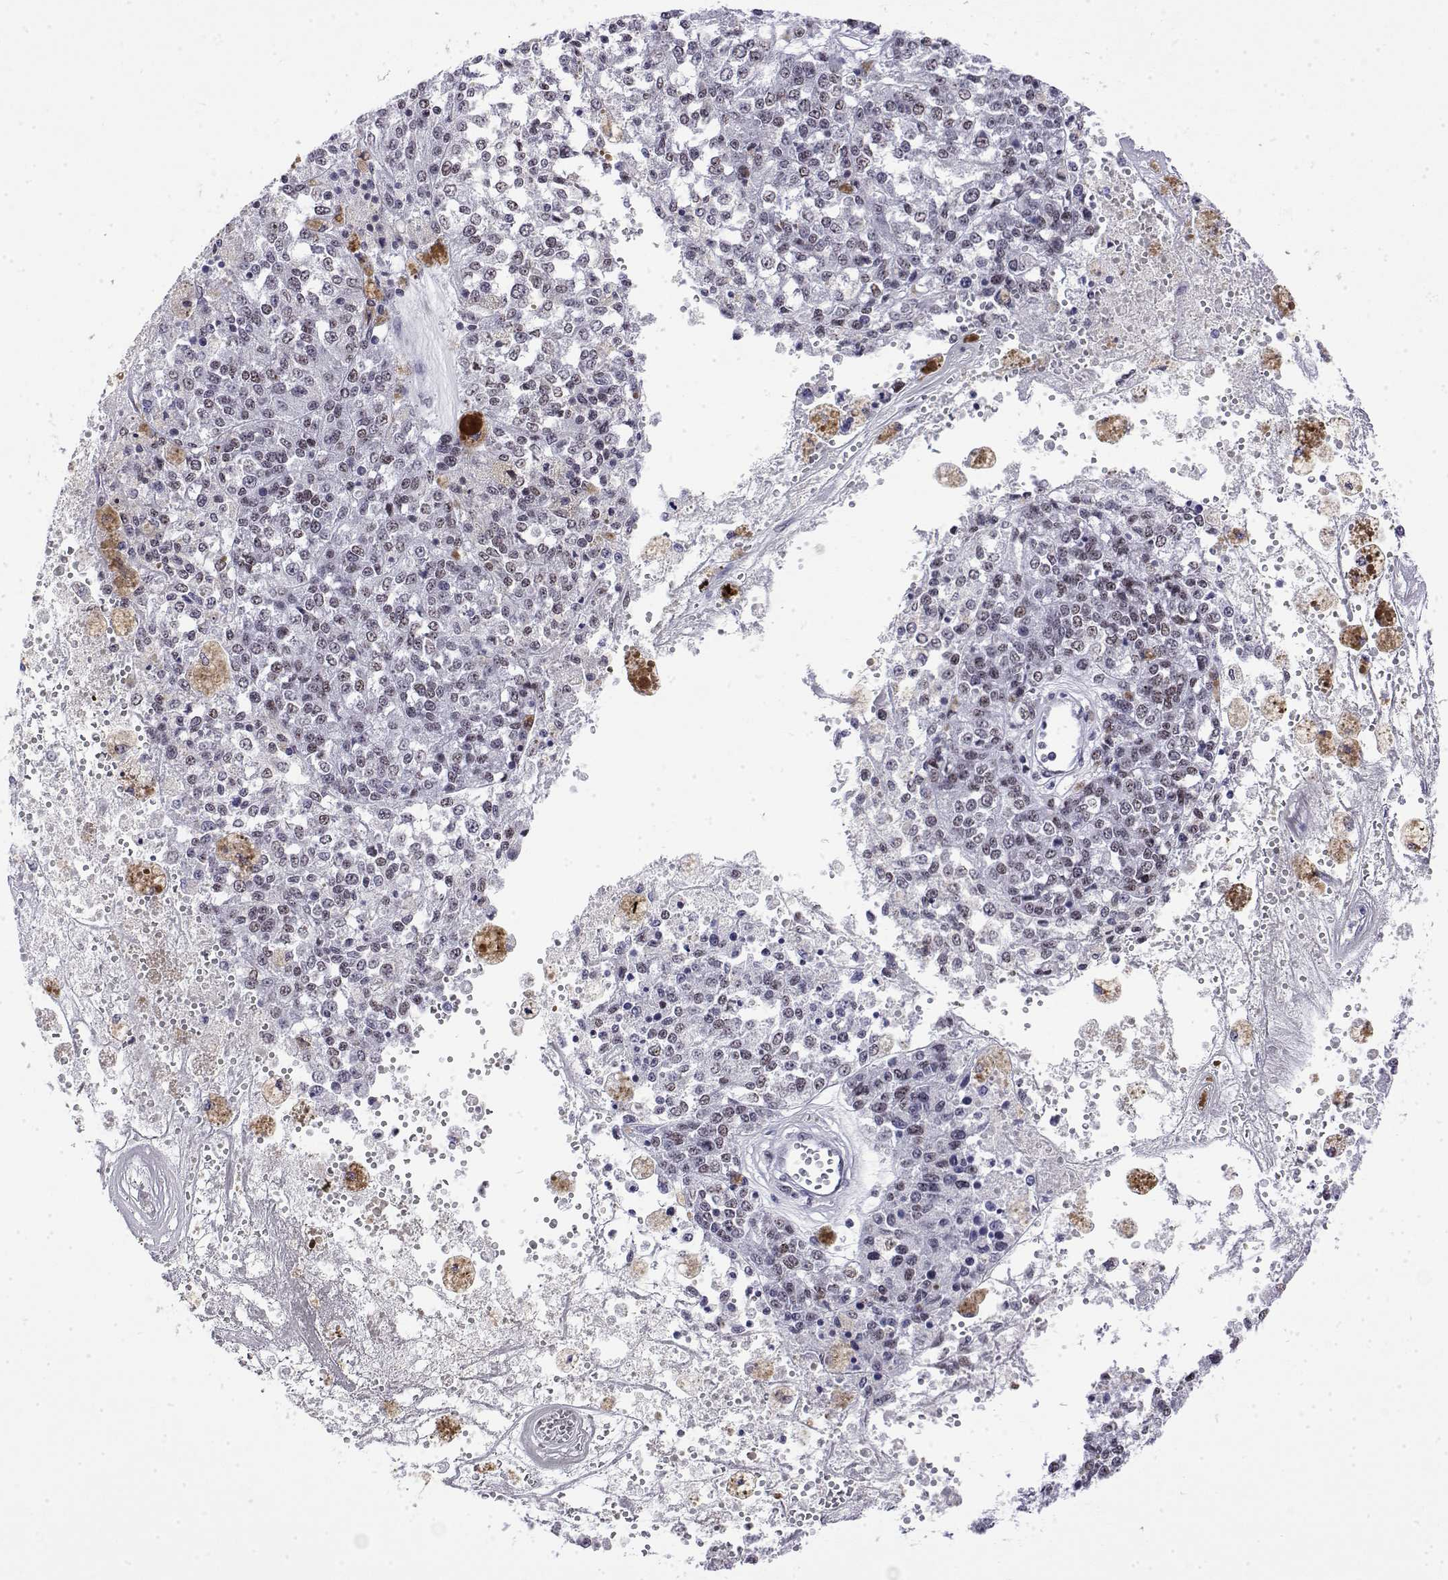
{"staining": {"intensity": "negative", "quantity": "none", "location": "none"}, "tissue": "melanoma", "cell_type": "Tumor cells", "image_type": "cancer", "snomed": [{"axis": "morphology", "description": "Malignant melanoma, Metastatic site"}, {"axis": "topography", "description": "Lymph node"}], "caption": "Melanoma was stained to show a protein in brown. There is no significant expression in tumor cells.", "gene": "POLDIP3", "patient": {"sex": "female", "age": 64}}